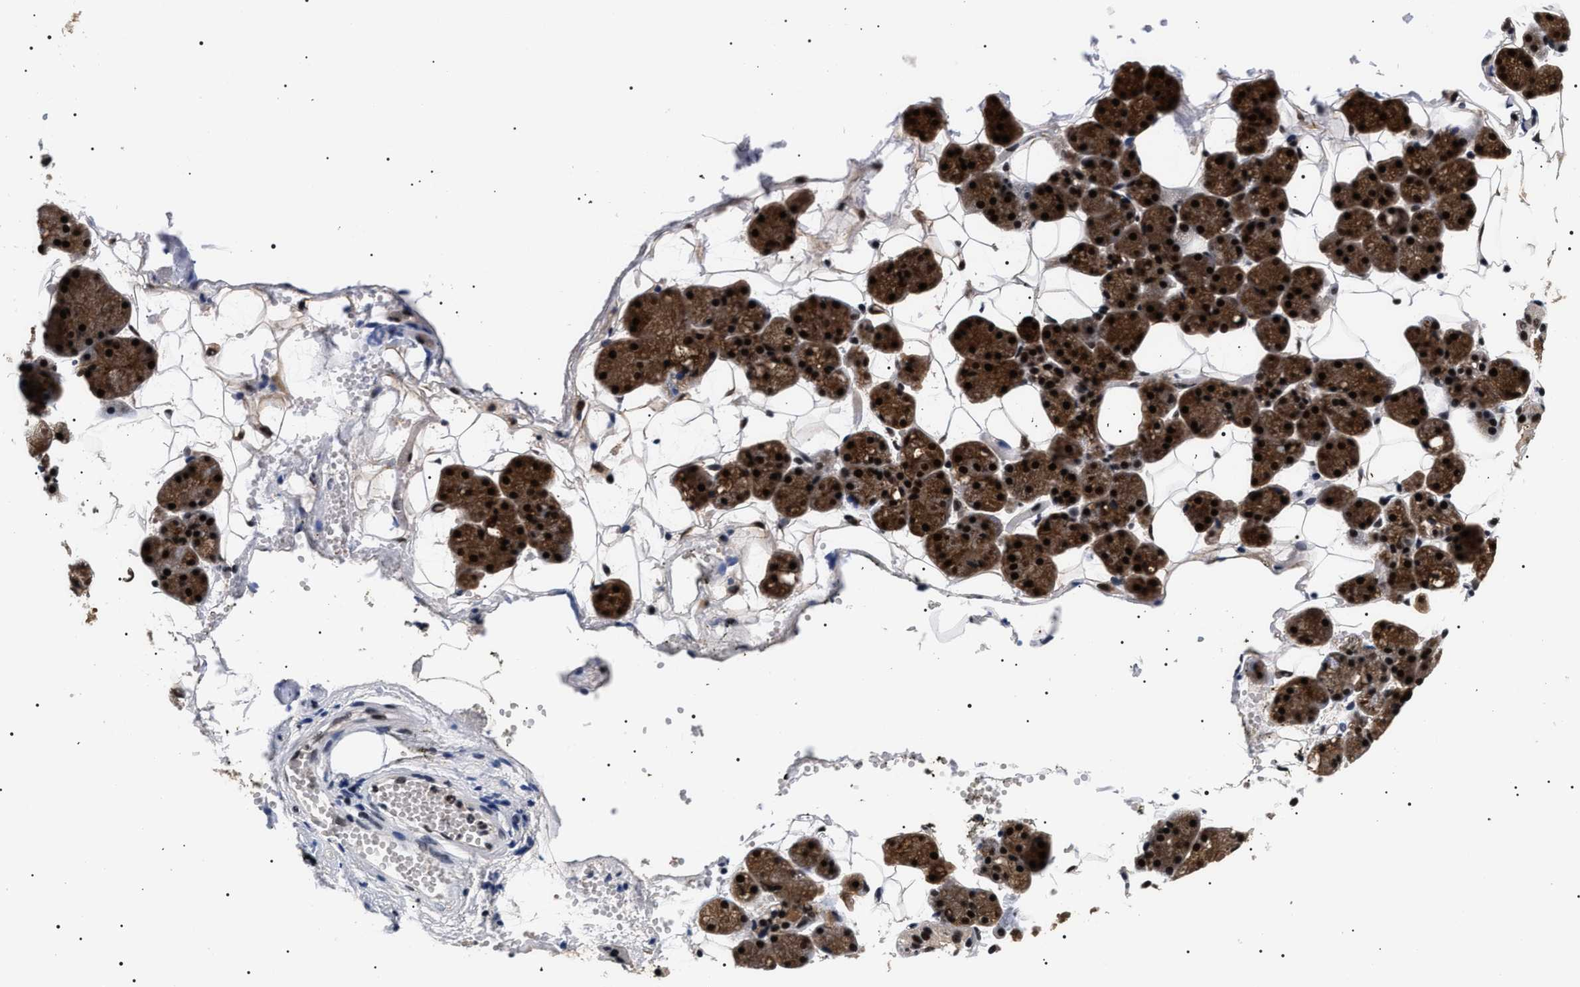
{"staining": {"intensity": "strong", "quantity": ">75%", "location": "cytoplasmic/membranous,nuclear"}, "tissue": "salivary gland", "cell_type": "Glandular cells", "image_type": "normal", "snomed": [{"axis": "morphology", "description": "Normal tissue, NOS"}, {"axis": "topography", "description": "Salivary gland"}], "caption": "Protein staining of normal salivary gland demonstrates strong cytoplasmic/membranous,nuclear positivity in about >75% of glandular cells.", "gene": "CAAP1", "patient": {"sex": "female", "age": 33}}